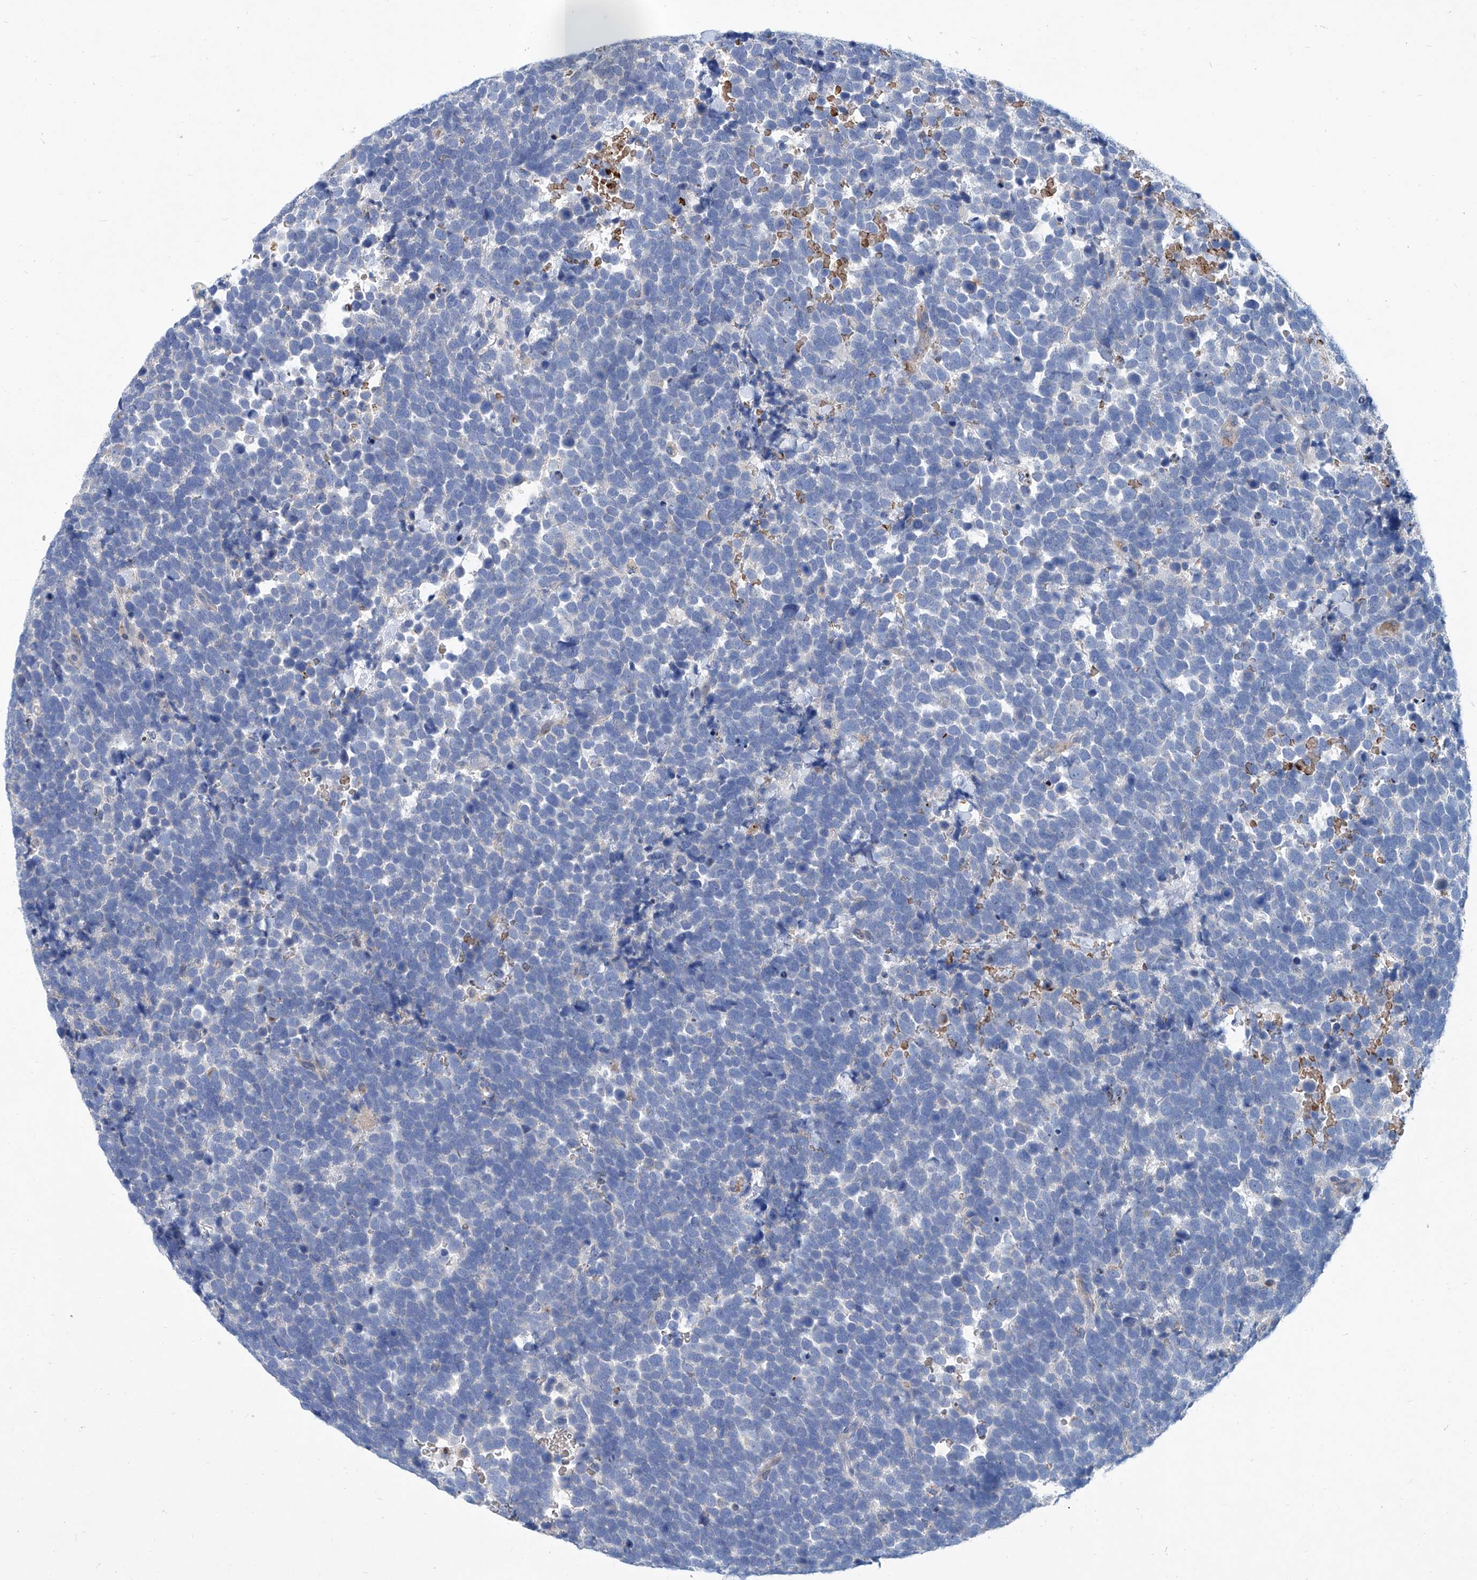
{"staining": {"intensity": "negative", "quantity": "none", "location": "none"}, "tissue": "urothelial cancer", "cell_type": "Tumor cells", "image_type": "cancer", "snomed": [{"axis": "morphology", "description": "Urothelial carcinoma, High grade"}, {"axis": "topography", "description": "Urinary bladder"}], "caption": "IHC micrograph of neoplastic tissue: urothelial cancer stained with DAB (3,3'-diaminobenzidine) shows no significant protein positivity in tumor cells.", "gene": "FPR2", "patient": {"sex": "female", "age": 82}}